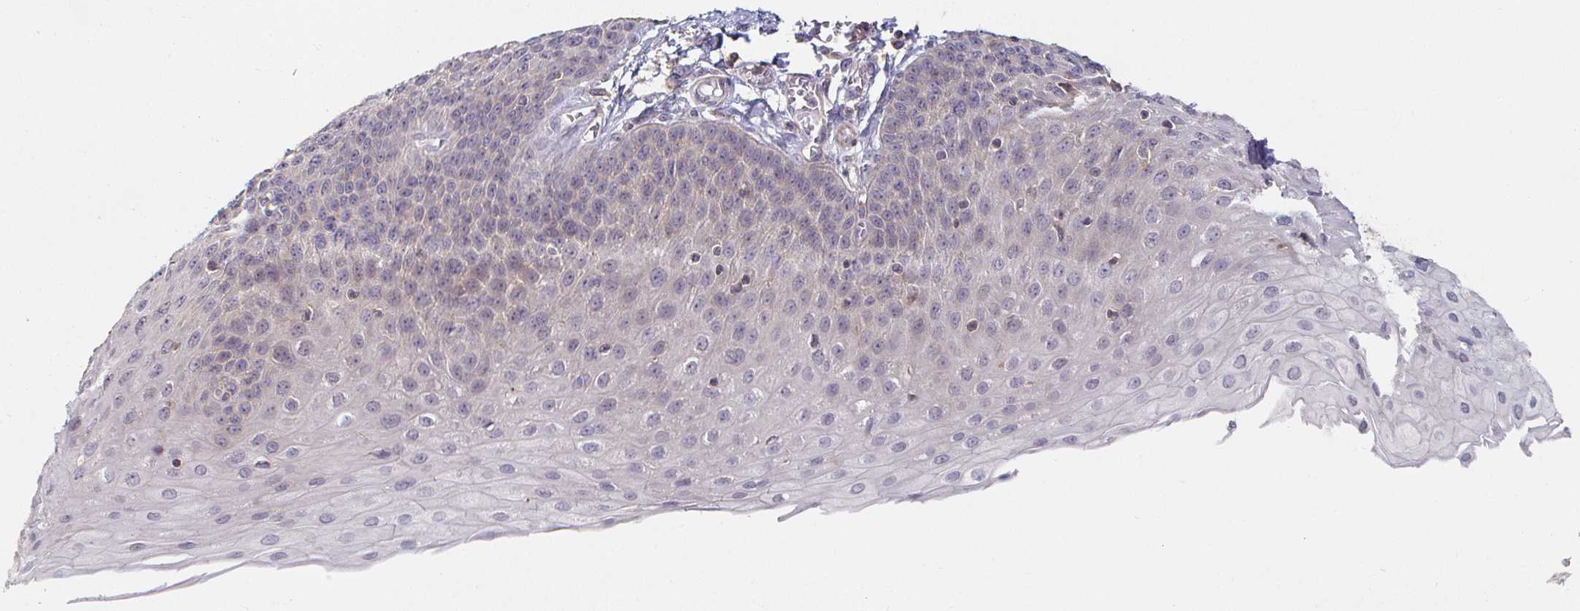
{"staining": {"intensity": "negative", "quantity": "none", "location": "none"}, "tissue": "esophagus", "cell_type": "Squamous epithelial cells", "image_type": "normal", "snomed": [{"axis": "morphology", "description": "Normal tissue, NOS"}, {"axis": "morphology", "description": "Adenocarcinoma, NOS"}, {"axis": "topography", "description": "Esophagus"}], "caption": "High power microscopy histopathology image of an IHC image of unremarkable esophagus, revealing no significant expression in squamous epithelial cells.", "gene": "CDH18", "patient": {"sex": "male", "age": 81}}